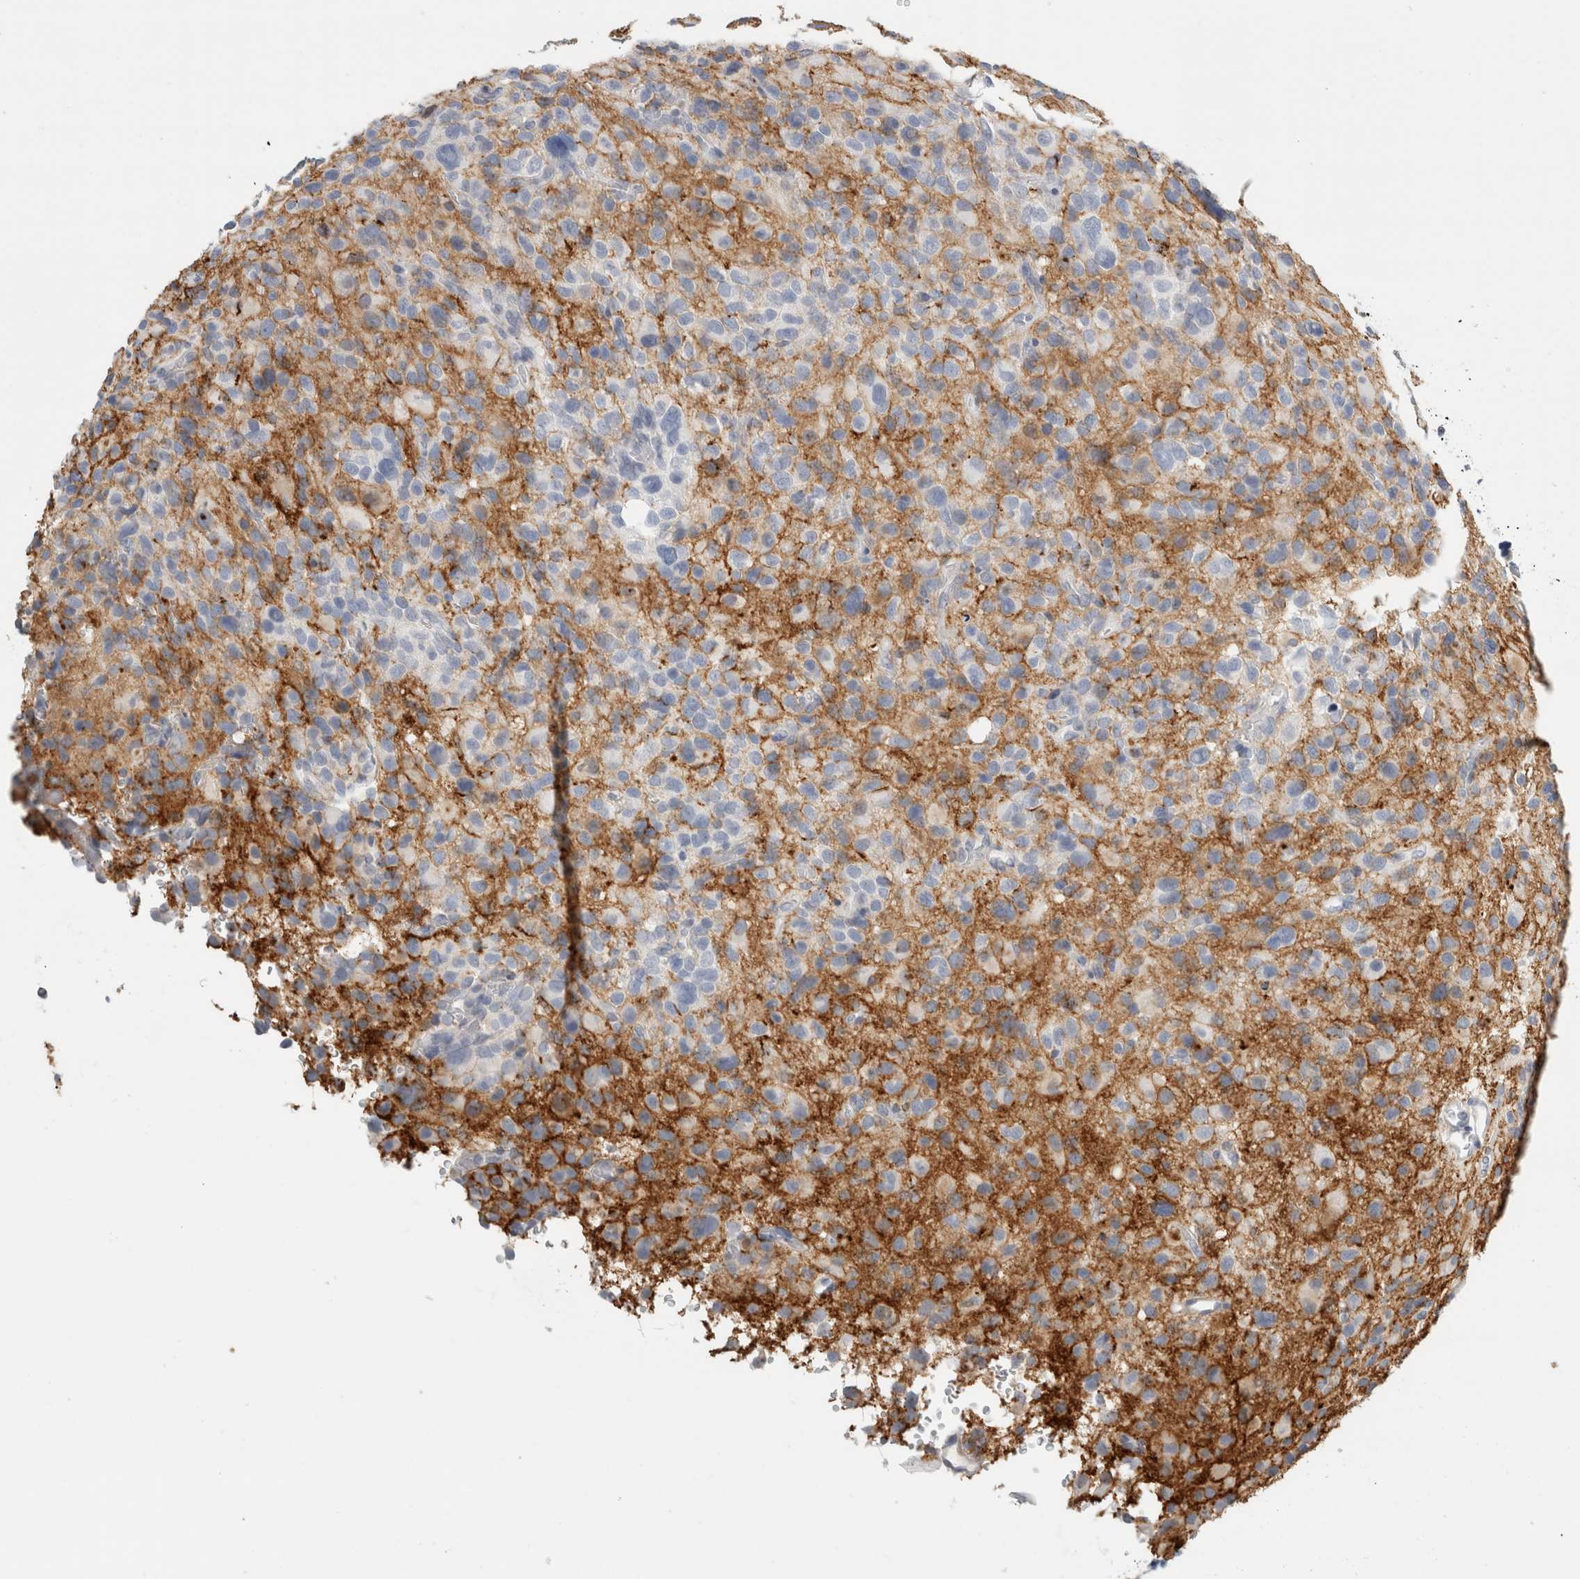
{"staining": {"intensity": "weak", "quantity": "<25%", "location": "cytoplasmic/membranous"}, "tissue": "glioma", "cell_type": "Tumor cells", "image_type": "cancer", "snomed": [{"axis": "morphology", "description": "Glioma, malignant, High grade"}, {"axis": "topography", "description": "Brain"}], "caption": "Tumor cells show no significant protein positivity in malignant glioma (high-grade). (Brightfield microscopy of DAB immunohistochemistry (IHC) at high magnification).", "gene": "P2RY2", "patient": {"sex": "male", "age": 48}}